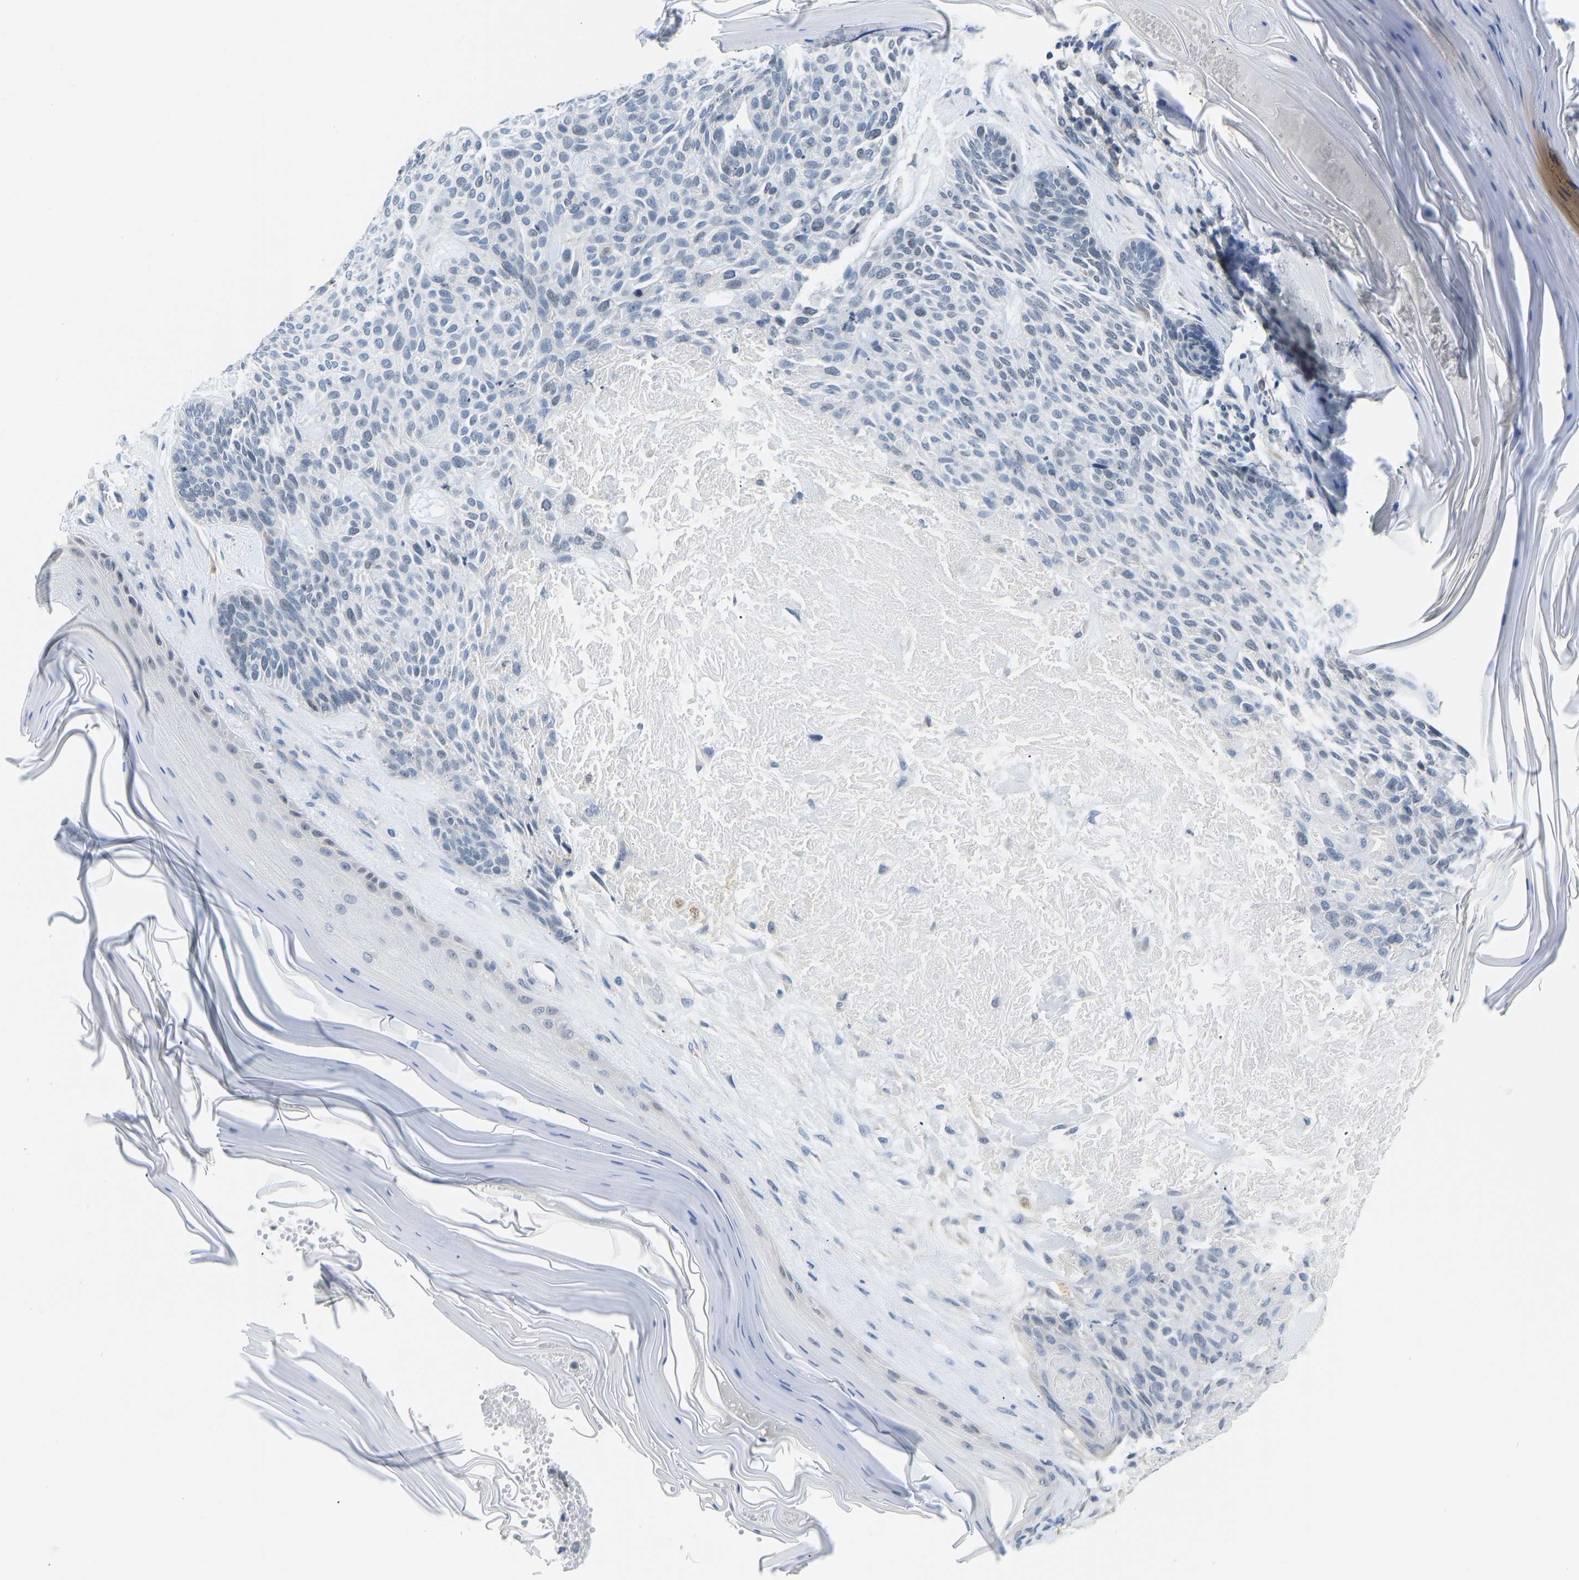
{"staining": {"intensity": "negative", "quantity": "none", "location": "none"}, "tissue": "skin cancer", "cell_type": "Tumor cells", "image_type": "cancer", "snomed": [{"axis": "morphology", "description": "Basal cell carcinoma"}, {"axis": "topography", "description": "Skin"}], "caption": "Immunohistochemistry (IHC) image of neoplastic tissue: human skin cancer (basal cell carcinoma) stained with DAB exhibits no significant protein expression in tumor cells.", "gene": "VRK1", "patient": {"sex": "male", "age": 55}}